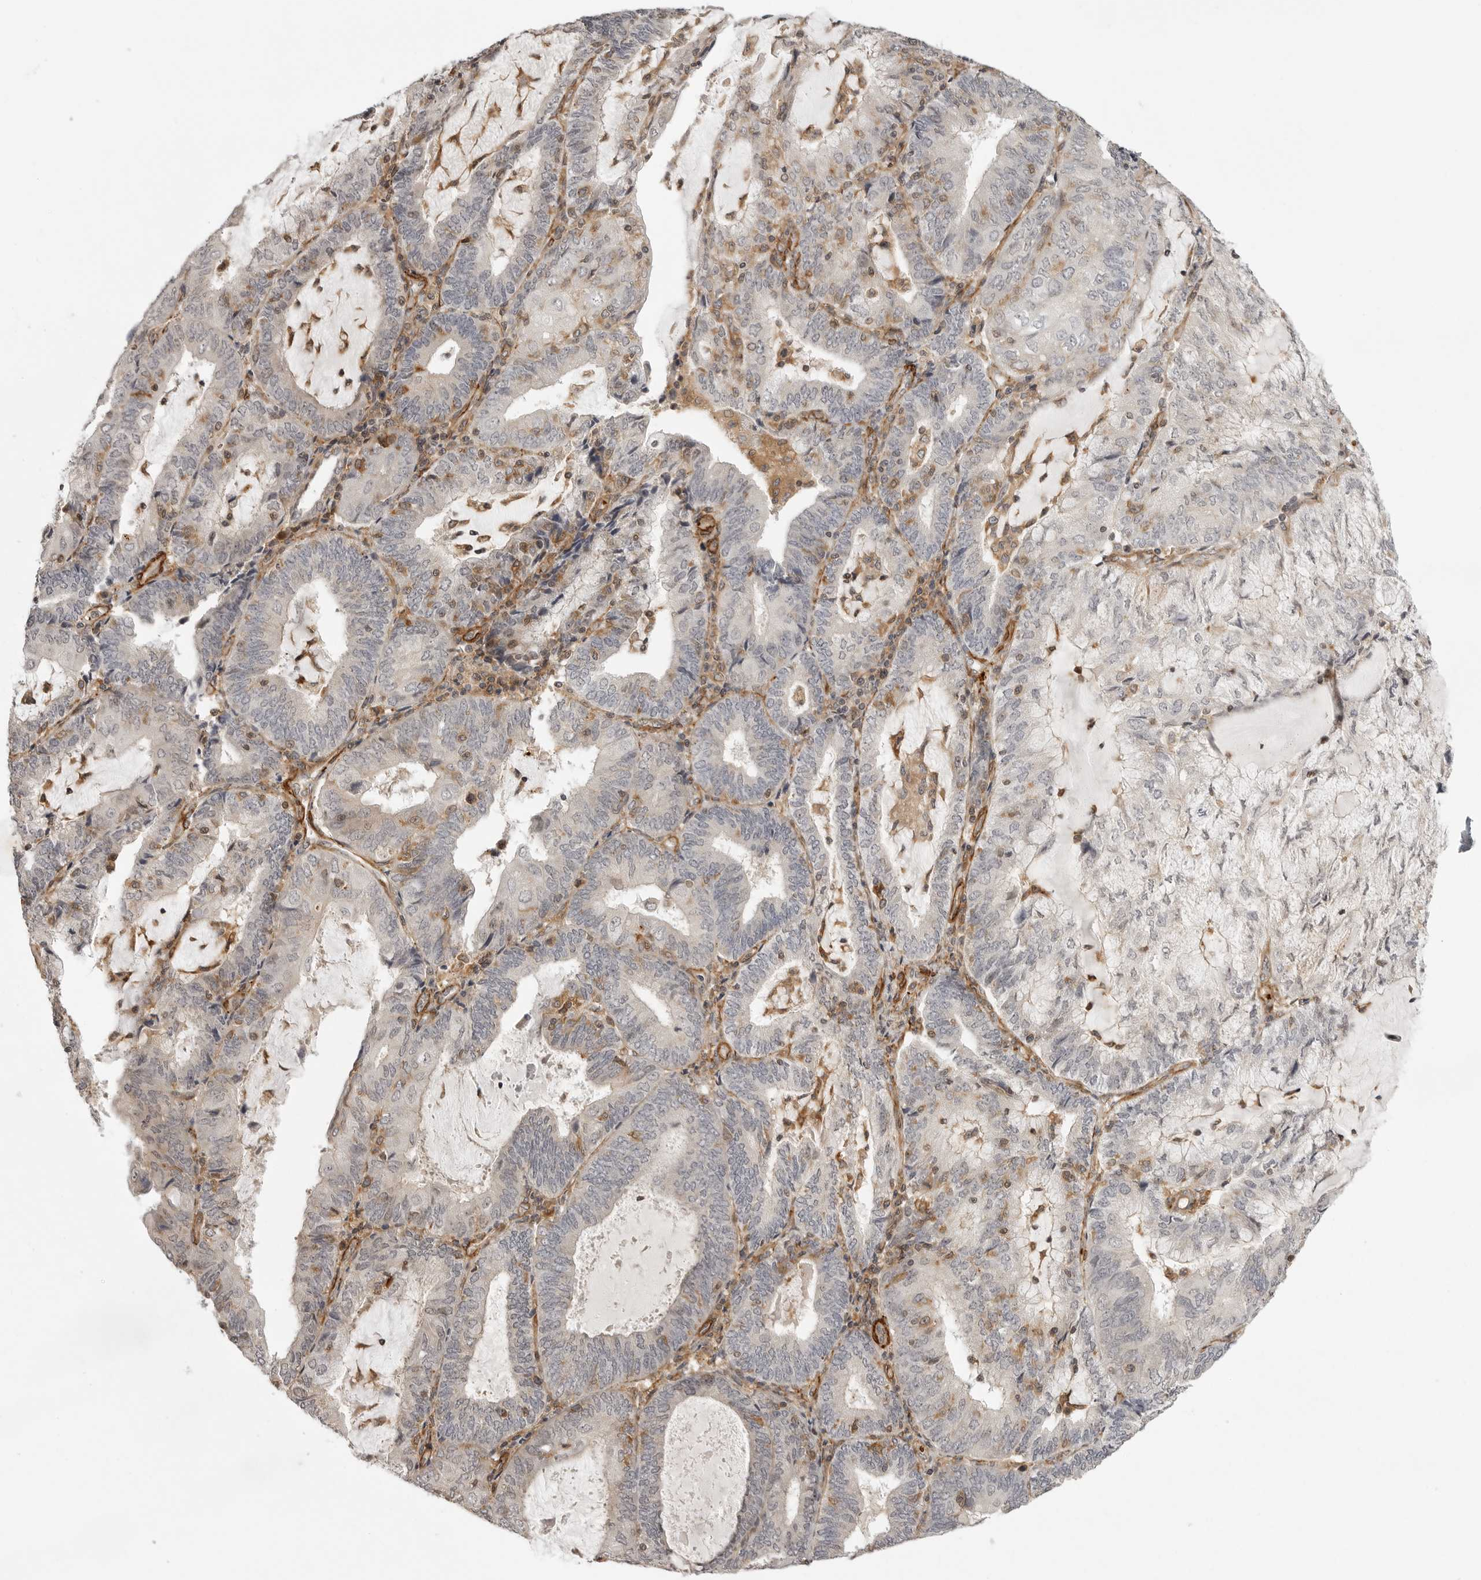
{"staining": {"intensity": "negative", "quantity": "none", "location": "none"}, "tissue": "endometrial cancer", "cell_type": "Tumor cells", "image_type": "cancer", "snomed": [{"axis": "morphology", "description": "Adenocarcinoma, NOS"}, {"axis": "topography", "description": "Endometrium"}], "caption": "An image of endometrial cancer stained for a protein displays no brown staining in tumor cells.", "gene": "TUT4", "patient": {"sex": "female", "age": 81}}